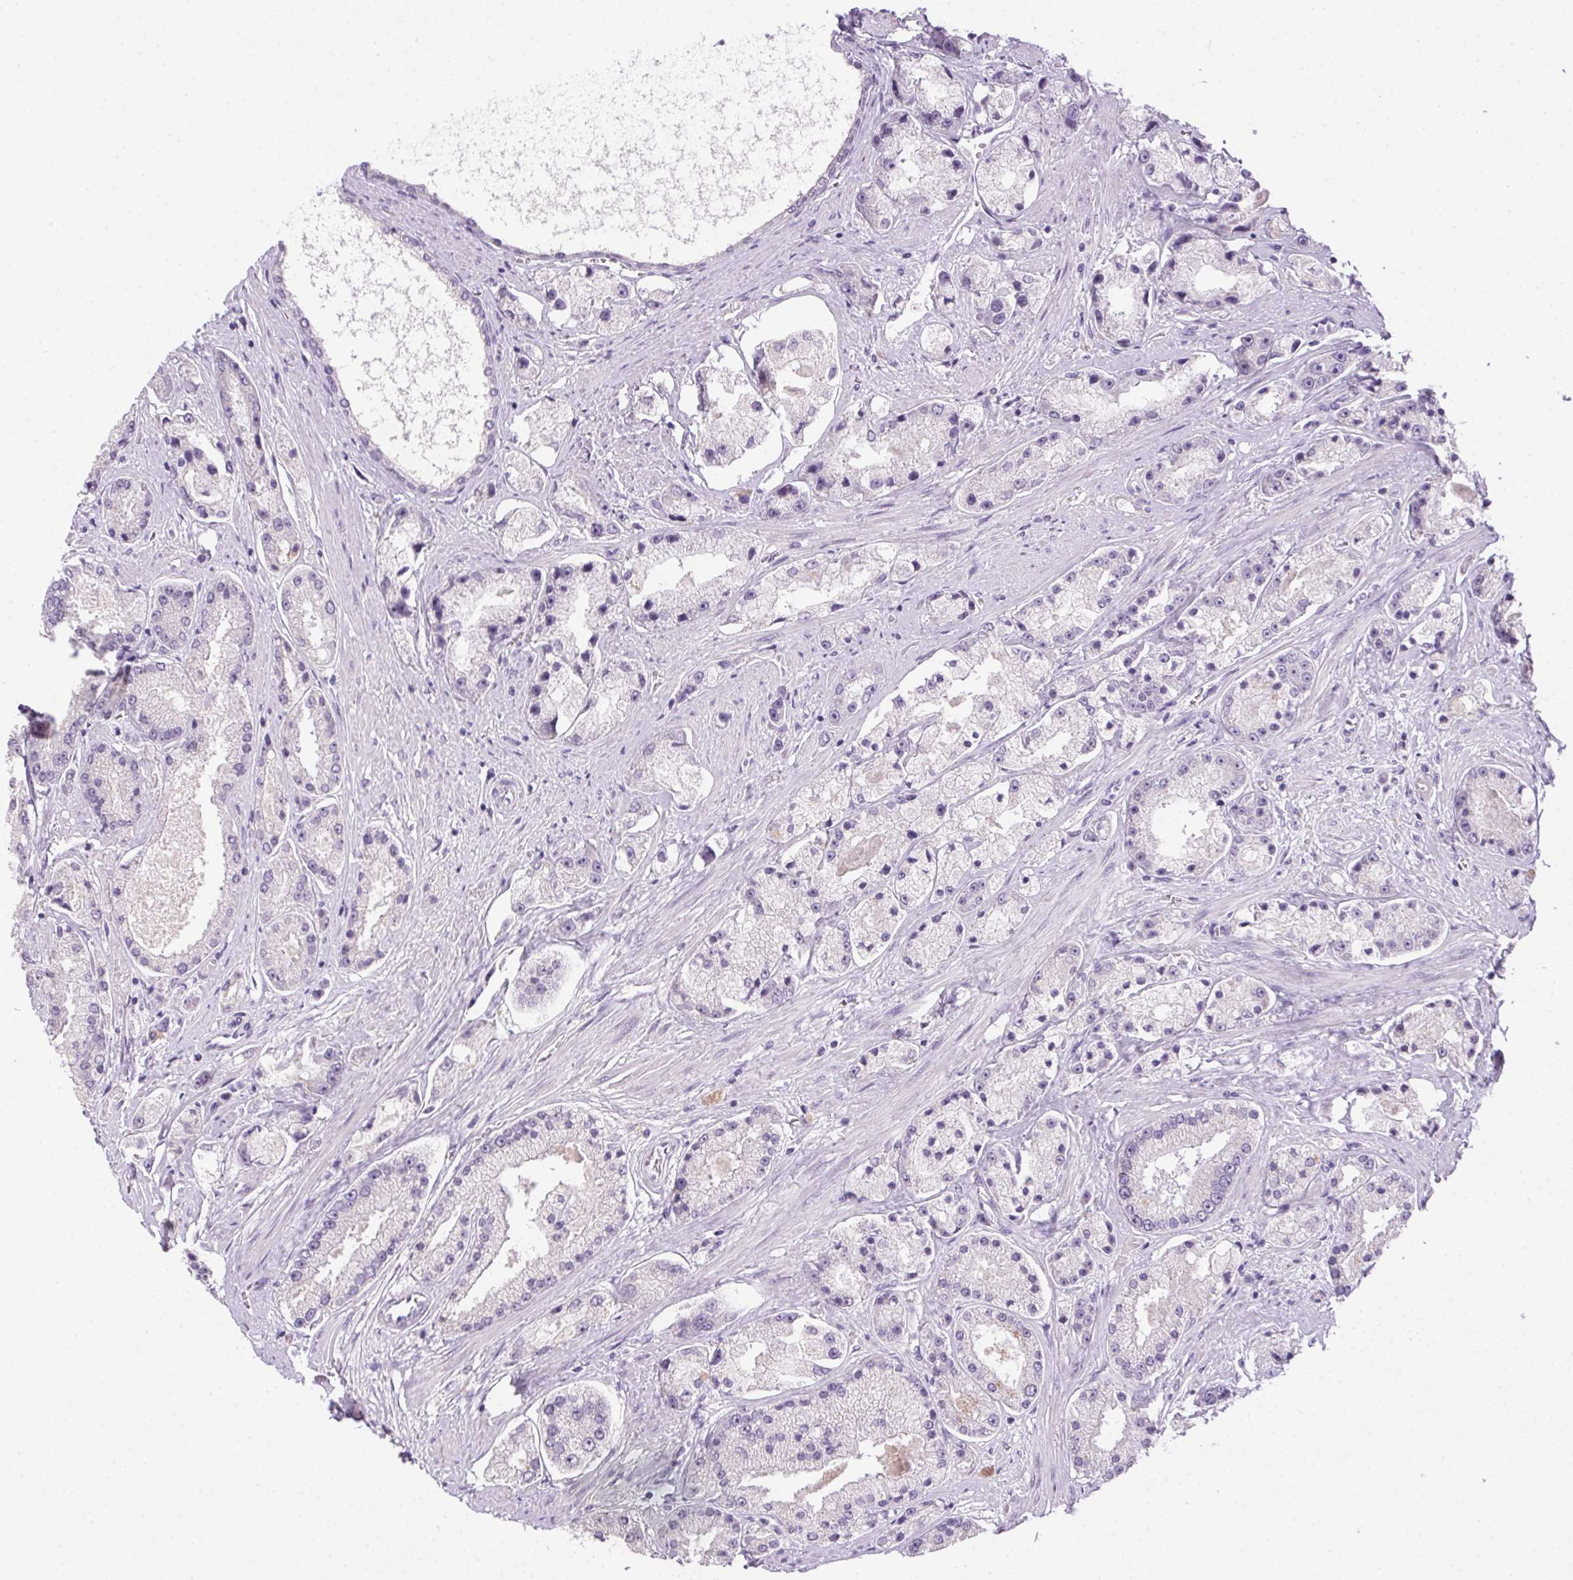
{"staining": {"intensity": "negative", "quantity": "none", "location": "none"}, "tissue": "prostate cancer", "cell_type": "Tumor cells", "image_type": "cancer", "snomed": [{"axis": "morphology", "description": "Adenocarcinoma, High grade"}, {"axis": "topography", "description": "Prostate"}], "caption": "Prostate cancer stained for a protein using immunohistochemistry demonstrates no staining tumor cells.", "gene": "POPDC2", "patient": {"sex": "male", "age": 67}}